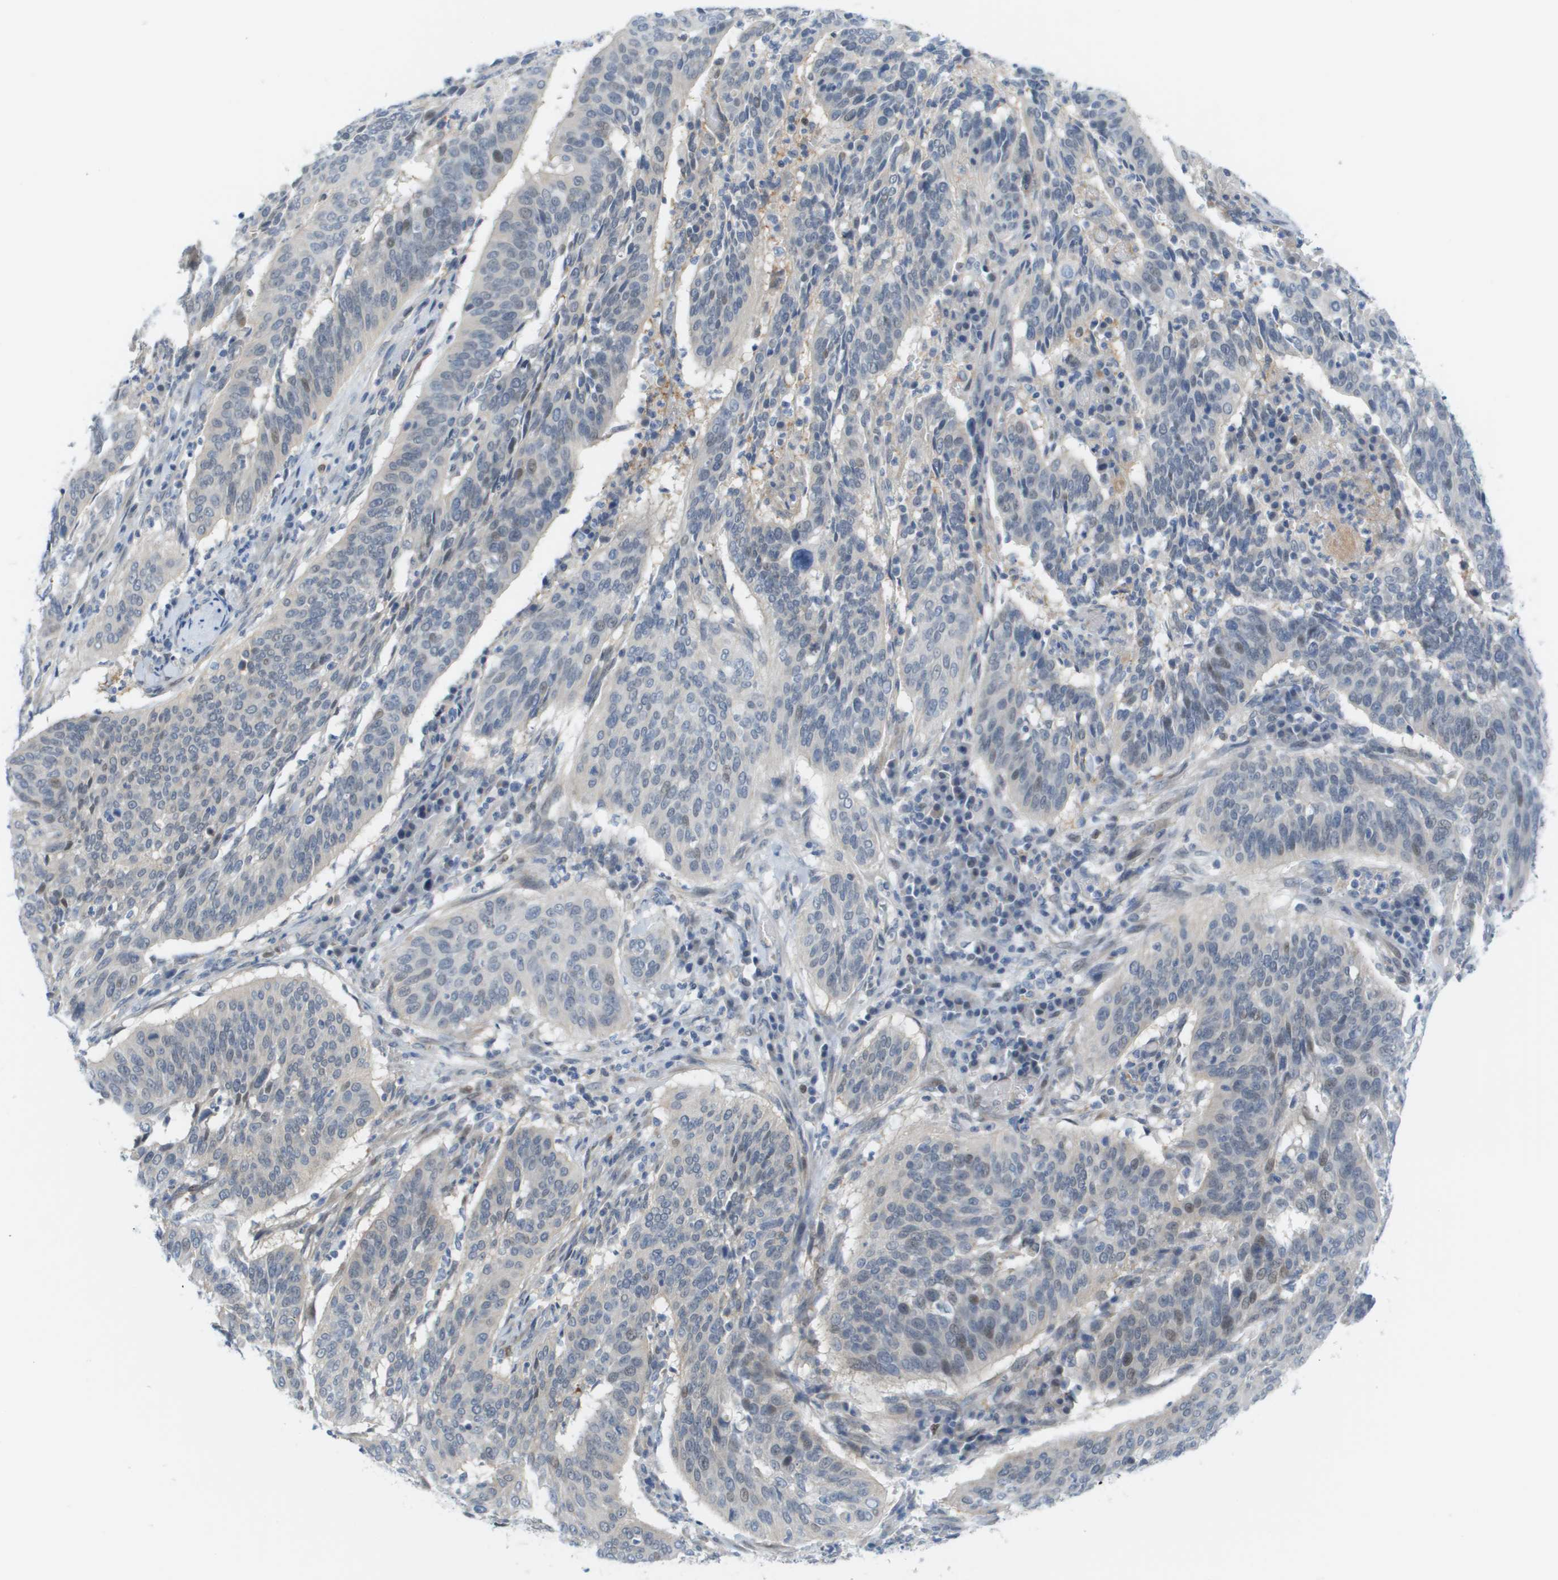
{"staining": {"intensity": "negative", "quantity": "none", "location": "none"}, "tissue": "cervical cancer", "cell_type": "Tumor cells", "image_type": "cancer", "snomed": [{"axis": "morphology", "description": "Normal tissue, NOS"}, {"axis": "morphology", "description": "Squamous cell carcinoma, NOS"}, {"axis": "topography", "description": "Cervix"}], "caption": "Immunohistochemical staining of human squamous cell carcinoma (cervical) displays no significant positivity in tumor cells.", "gene": "CUL9", "patient": {"sex": "female", "age": 39}}